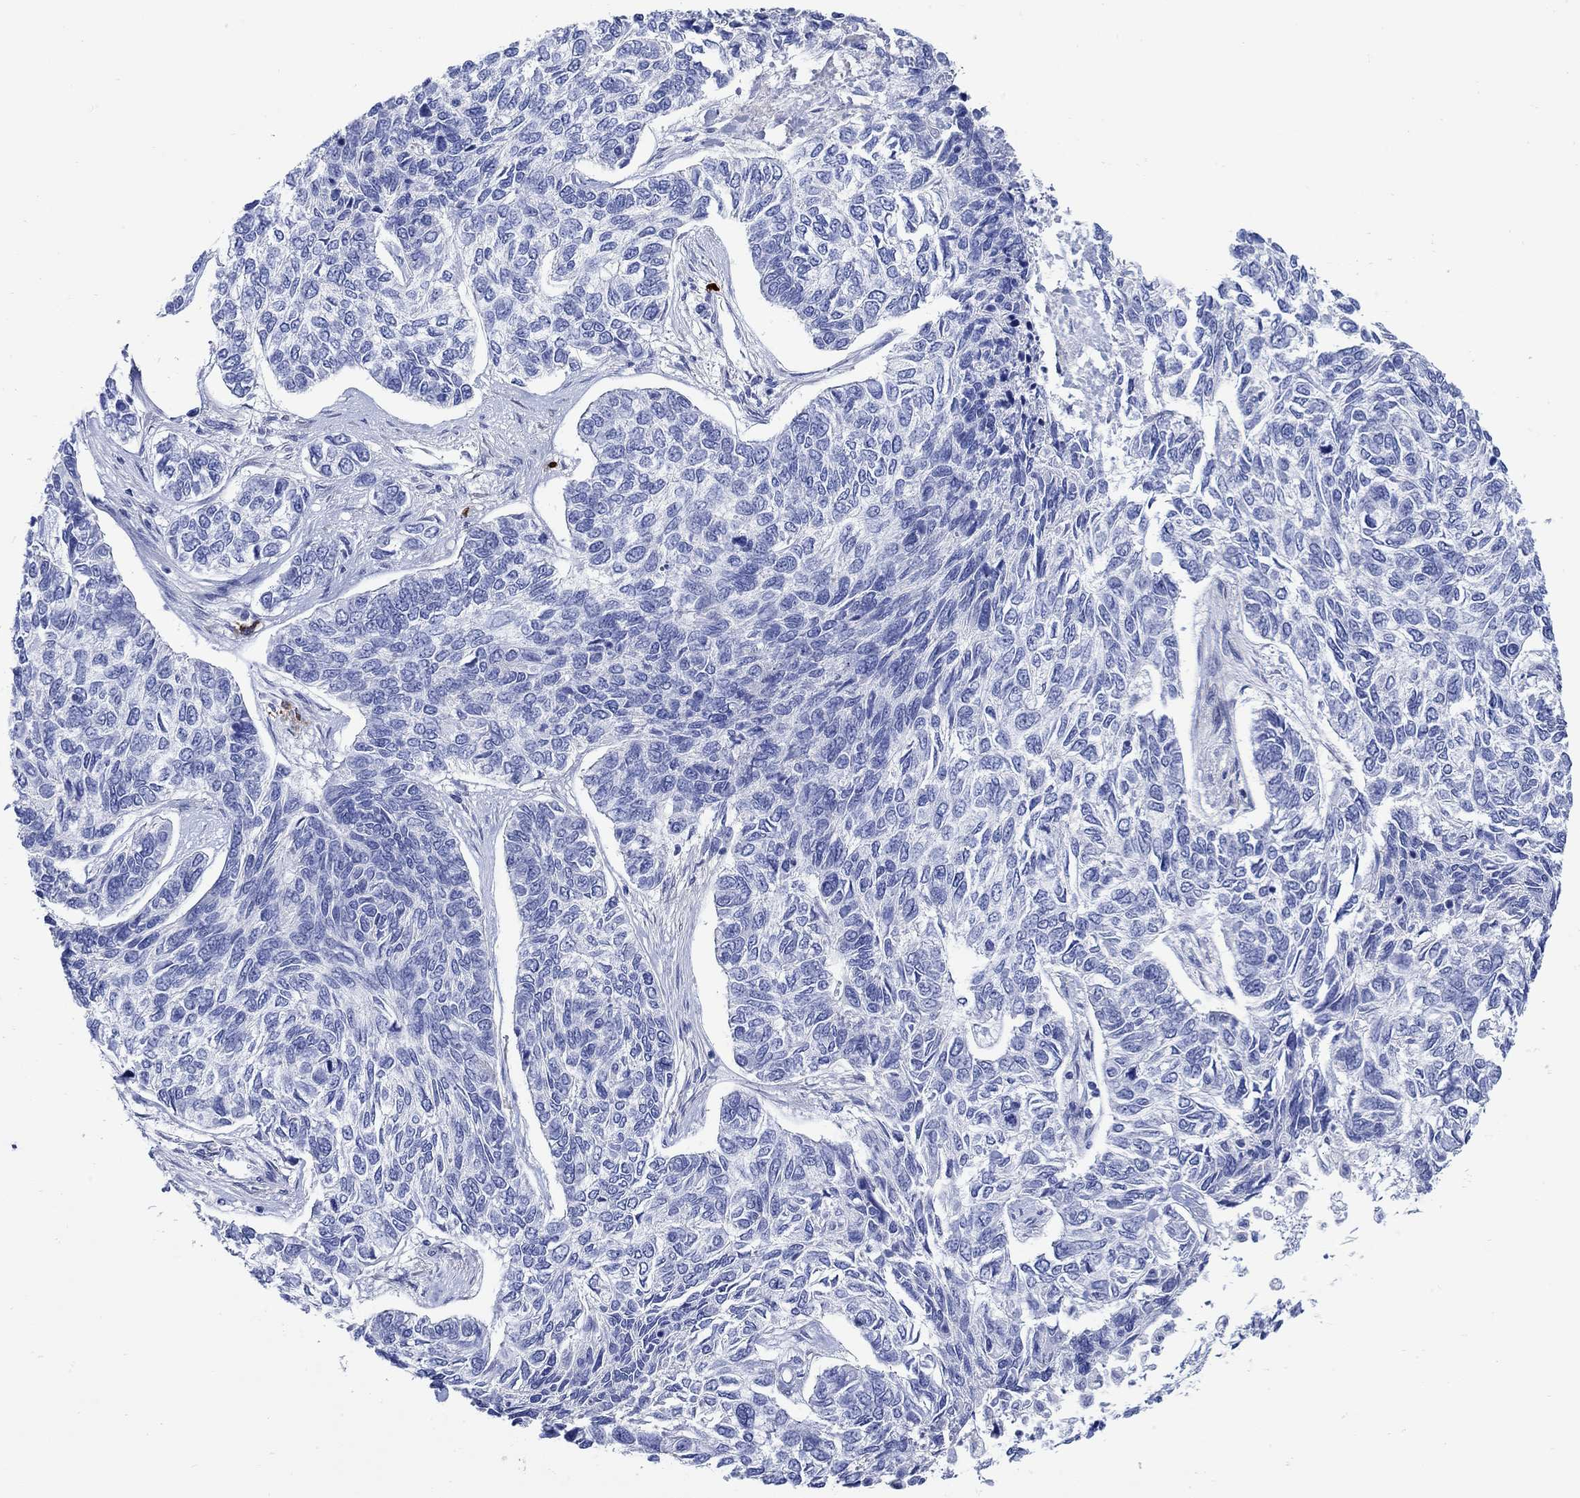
{"staining": {"intensity": "negative", "quantity": "none", "location": "none"}, "tissue": "skin cancer", "cell_type": "Tumor cells", "image_type": "cancer", "snomed": [{"axis": "morphology", "description": "Basal cell carcinoma"}, {"axis": "topography", "description": "Skin"}], "caption": "Tumor cells show no significant expression in skin cancer.", "gene": "P2RY6", "patient": {"sex": "female", "age": 65}}